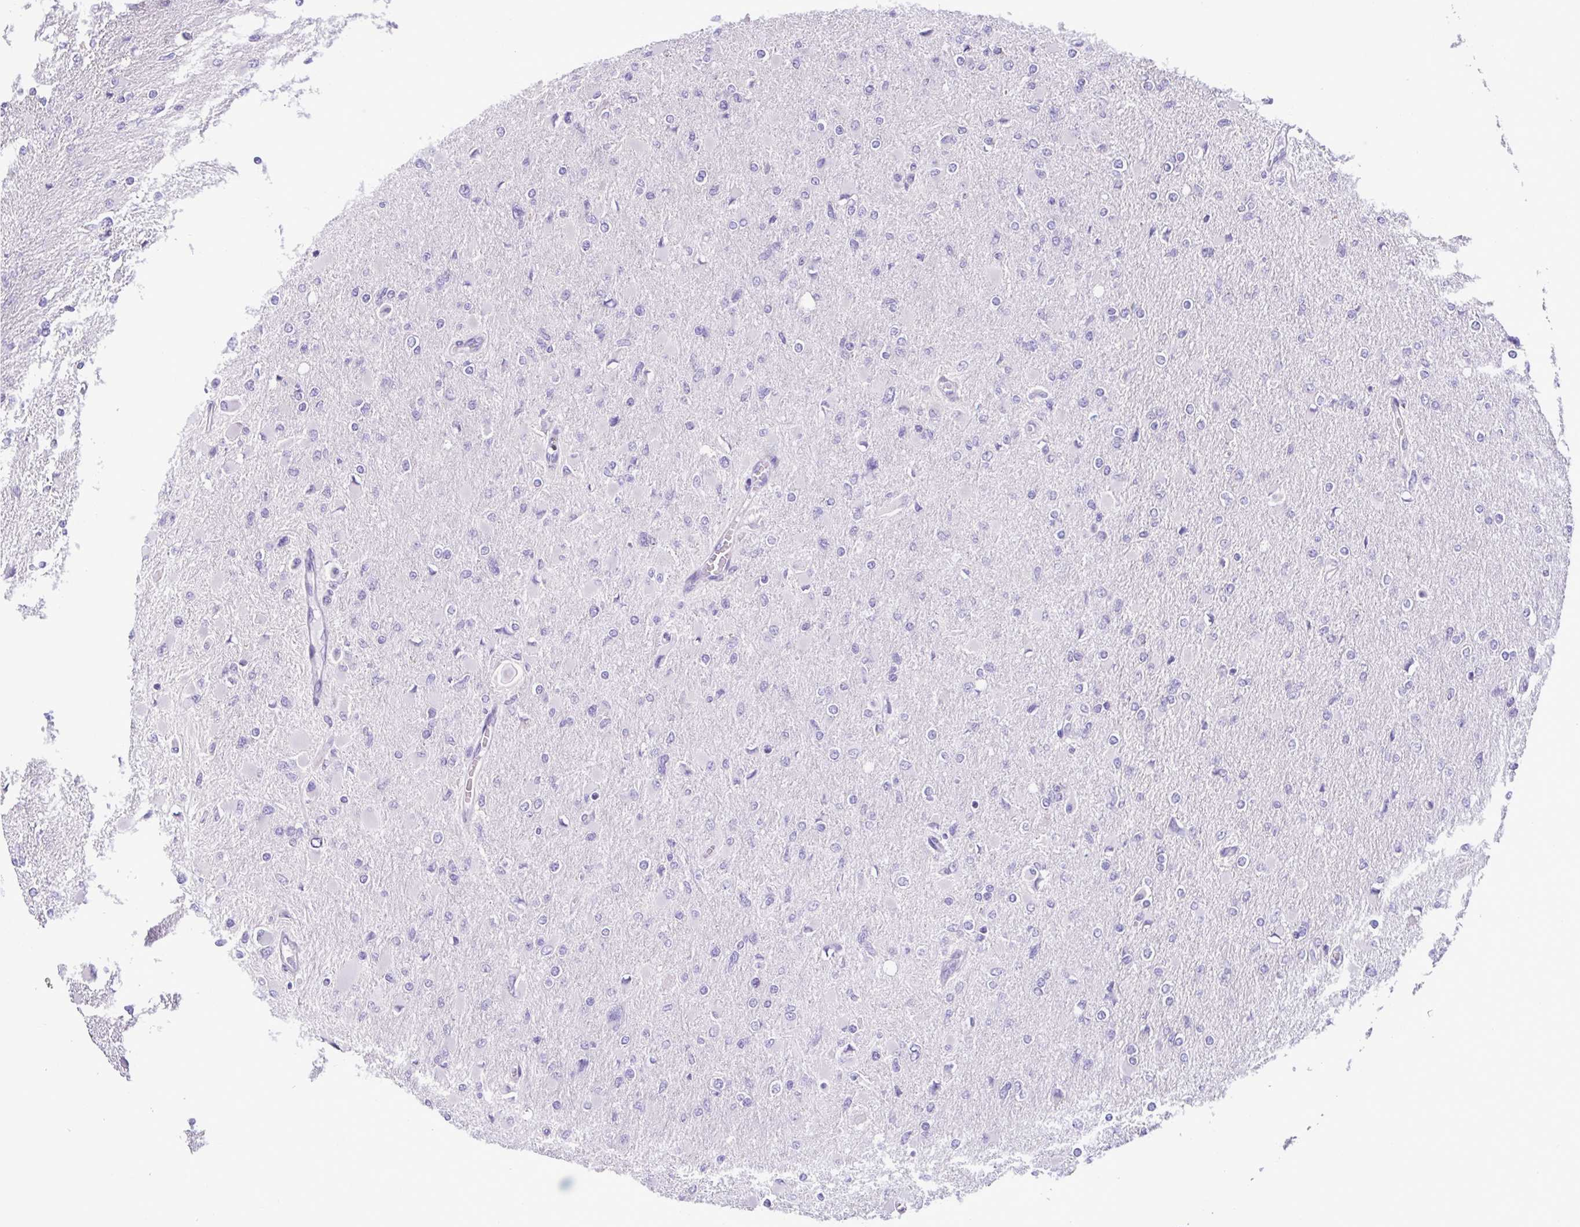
{"staining": {"intensity": "negative", "quantity": "none", "location": "none"}, "tissue": "glioma", "cell_type": "Tumor cells", "image_type": "cancer", "snomed": [{"axis": "morphology", "description": "Glioma, malignant, High grade"}, {"axis": "topography", "description": "Cerebral cortex"}], "caption": "Glioma was stained to show a protein in brown. There is no significant expression in tumor cells. (DAB immunohistochemistry (IHC) visualized using brightfield microscopy, high magnification).", "gene": "PLA2G4E", "patient": {"sex": "female", "age": 36}}